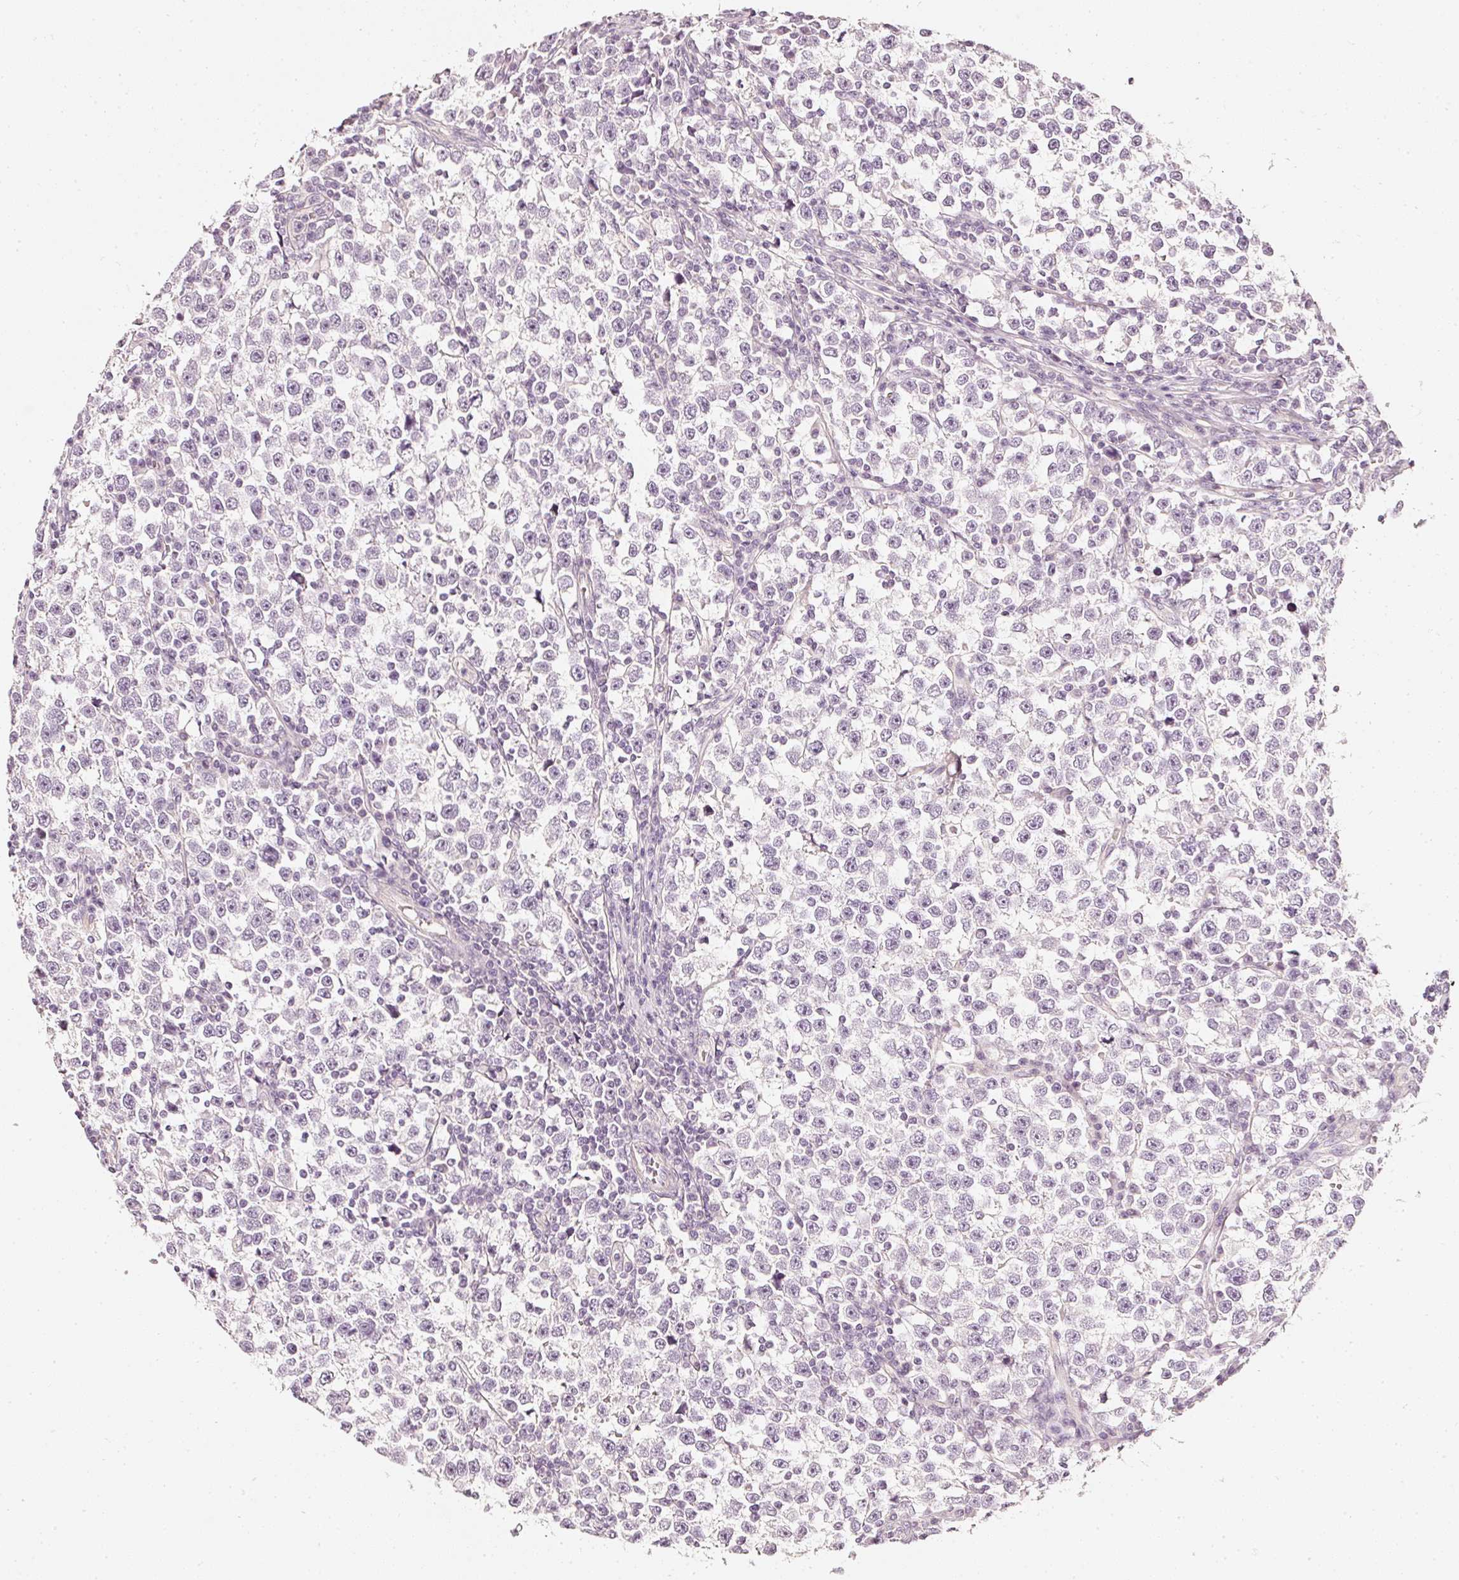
{"staining": {"intensity": "negative", "quantity": "none", "location": "none"}, "tissue": "testis cancer", "cell_type": "Tumor cells", "image_type": "cancer", "snomed": [{"axis": "morphology", "description": "Normal tissue, NOS"}, {"axis": "morphology", "description": "Seminoma, NOS"}, {"axis": "topography", "description": "Testis"}], "caption": "Tumor cells are negative for protein expression in human testis cancer. (Stains: DAB IHC with hematoxylin counter stain, Microscopy: brightfield microscopy at high magnification).", "gene": "CNP", "patient": {"sex": "male", "age": 43}}